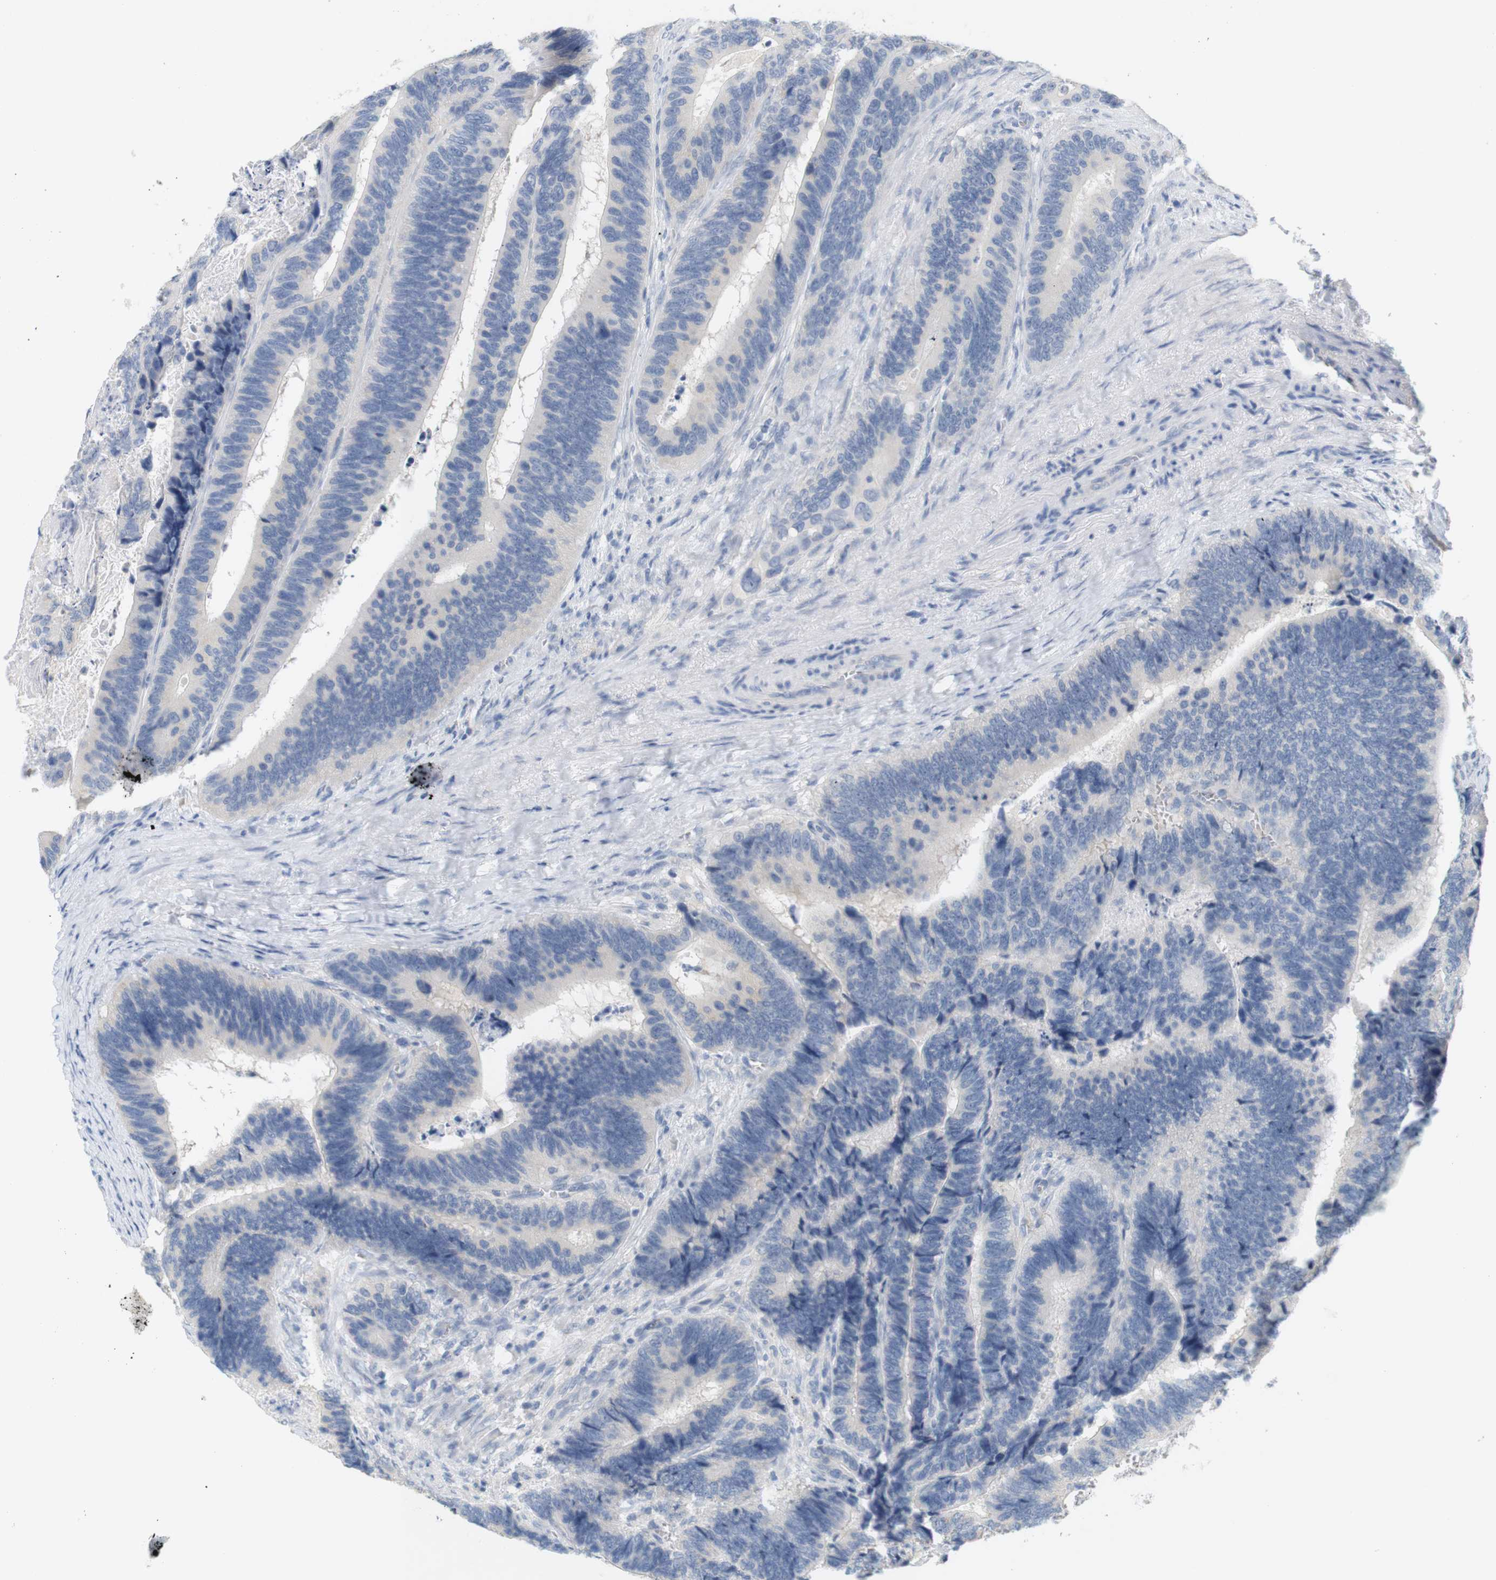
{"staining": {"intensity": "negative", "quantity": "none", "location": "none"}, "tissue": "colorectal cancer", "cell_type": "Tumor cells", "image_type": "cancer", "snomed": [{"axis": "morphology", "description": "Adenocarcinoma, NOS"}, {"axis": "topography", "description": "Colon"}], "caption": "Tumor cells are negative for protein expression in human colorectal cancer. (DAB (3,3'-diaminobenzidine) immunohistochemistry visualized using brightfield microscopy, high magnification).", "gene": "LRRK2", "patient": {"sex": "male", "age": 72}}